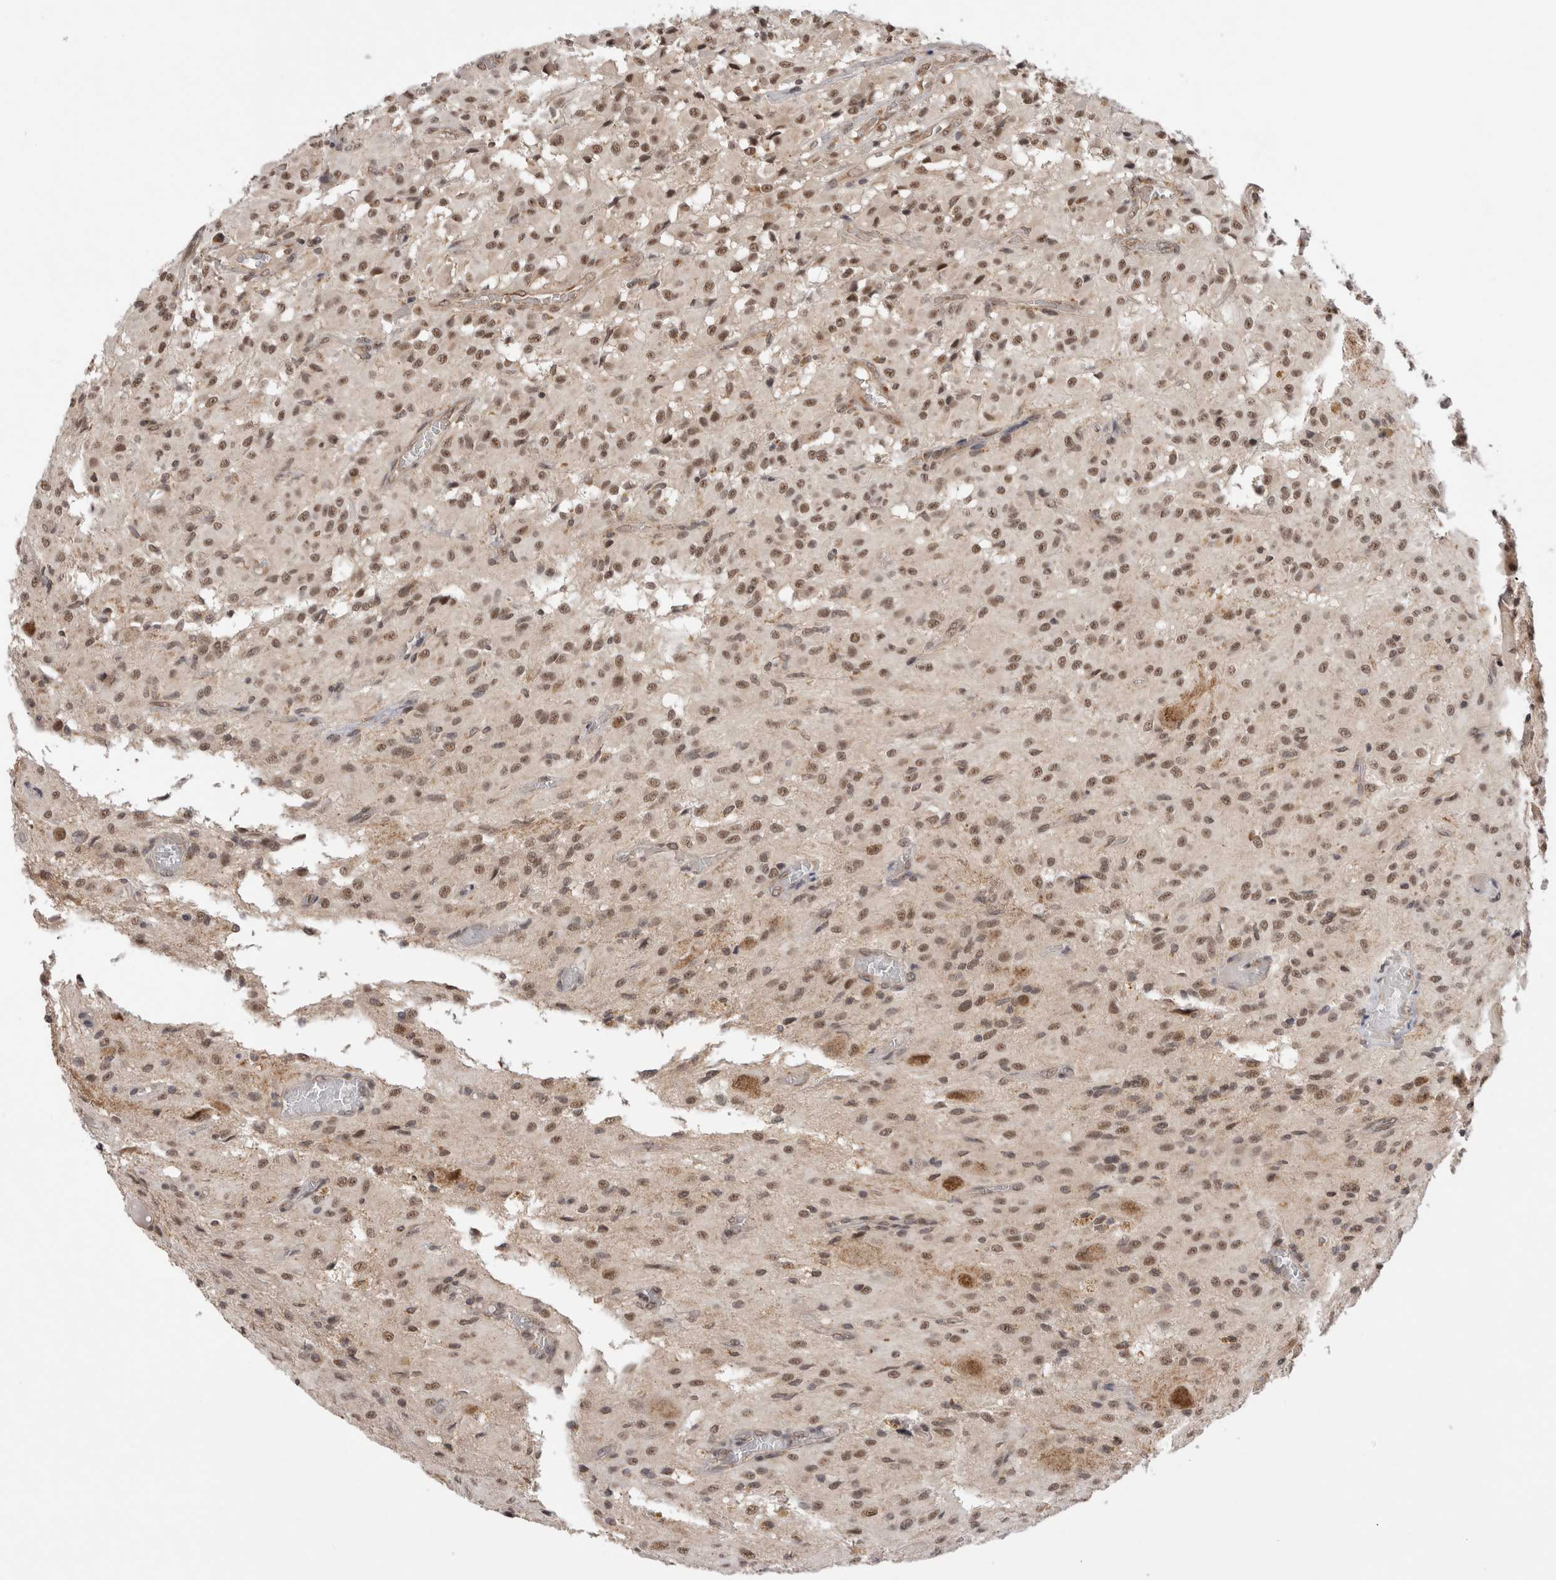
{"staining": {"intensity": "moderate", "quantity": ">75%", "location": "nuclear"}, "tissue": "glioma", "cell_type": "Tumor cells", "image_type": "cancer", "snomed": [{"axis": "morphology", "description": "Glioma, malignant, High grade"}, {"axis": "topography", "description": "Brain"}], "caption": "This is a photomicrograph of immunohistochemistry staining of glioma, which shows moderate positivity in the nuclear of tumor cells.", "gene": "TMEM65", "patient": {"sex": "female", "age": 59}}